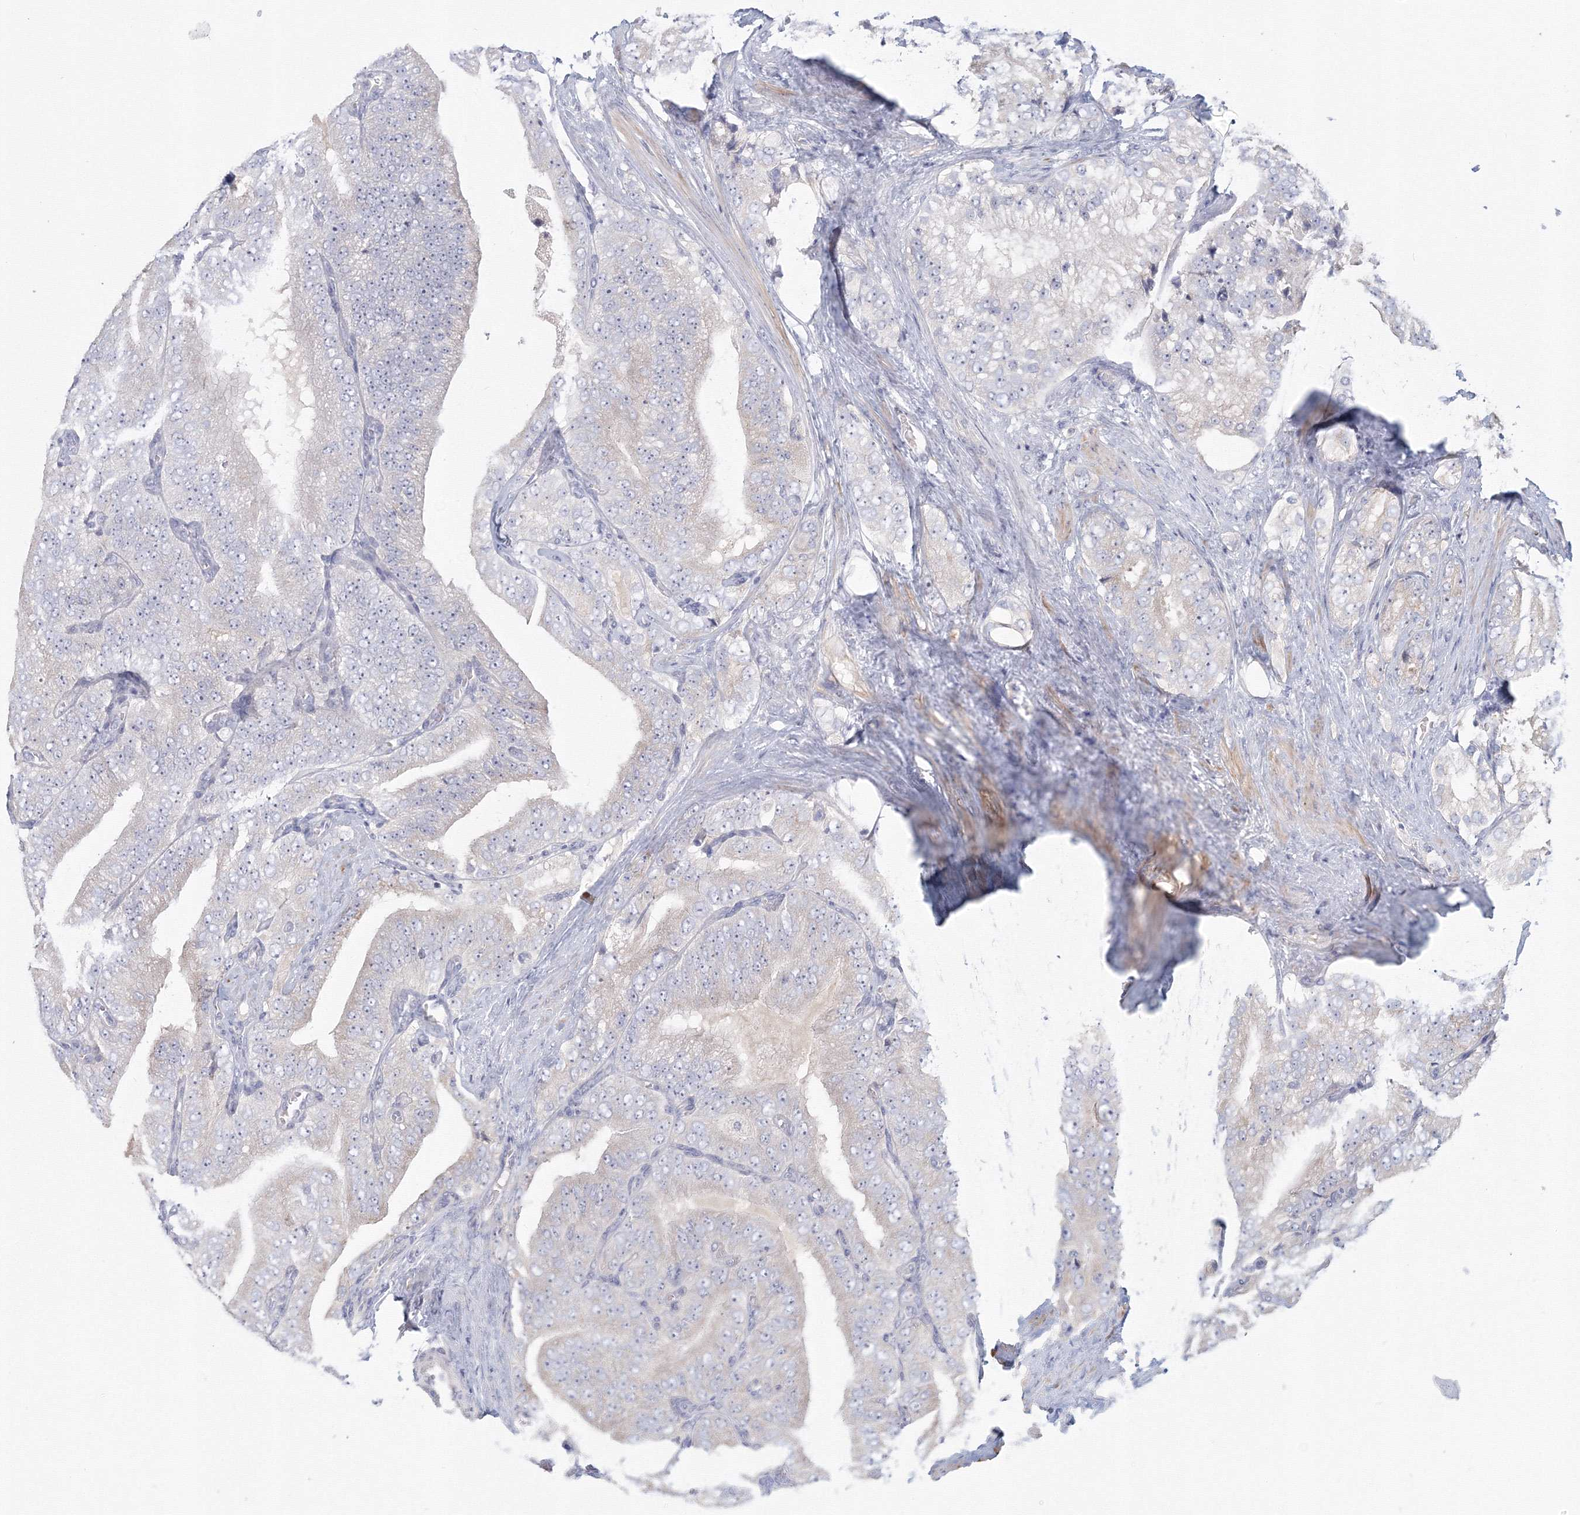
{"staining": {"intensity": "negative", "quantity": "none", "location": "none"}, "tissue": "prostate cancer", "cell_type": "Tumor cells", "image_type": "cancer", "snomed": [{"axis": "morphology", "description": "Adenocarcinoma, High grade"}, {"axis": "topography", "description": "Prostate"}], "caption": "High-grade adenocarcinoma (prostate) was stained to show a protein in brown. There is no significant staining in tumor cells. (Immunohistochemistry (ihc), brightfield microscopy, high magnification).", "gene": "TACC2", "patient": {"sex": "male", "age": 58}}